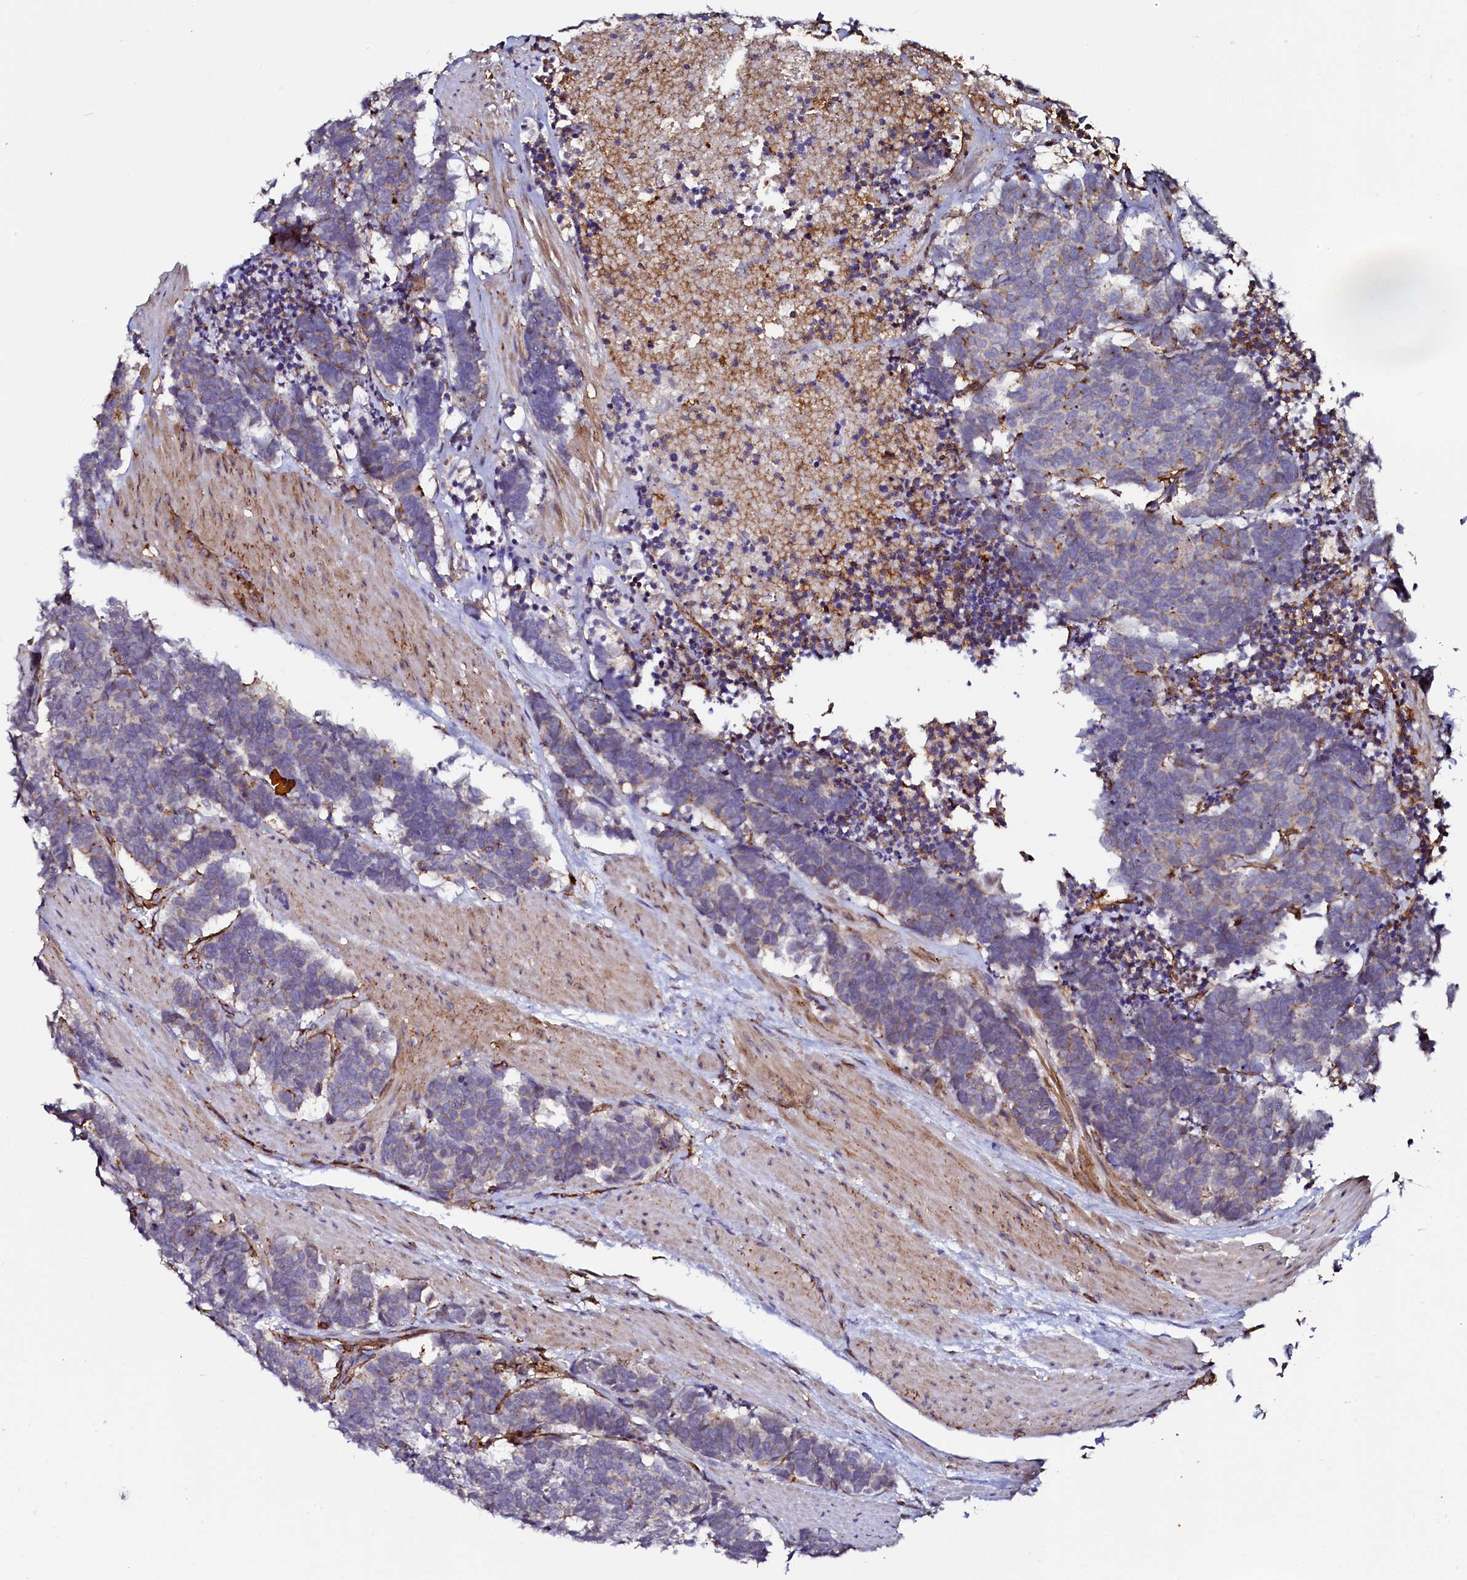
{"staining": {"intensity": "weak", "quantity": "25%-75%", "location": "cytoplasmic/membranous"}, "tissue": "carcinoid", "cell_type": "Tumor cells", "image_type": "cancer", "snomed": [{"axis": "morphology", "description": "Carcinoma, NOS"}, {"axis": "morphology", "description": "Carcinoid, malignant, NOS"}, {"axis": "topography", "description": "Urinary bladder"}], "caption": "Protein staining displays weak cytoplasmic/membranous positivity in approximately 25%-75% of tumor cells in carcinoid. The protein of interest is shown in brown color, while the nuclei are stained blue.", "gene": "AAAS", "patient": {"sex": "male", "age": 57}}